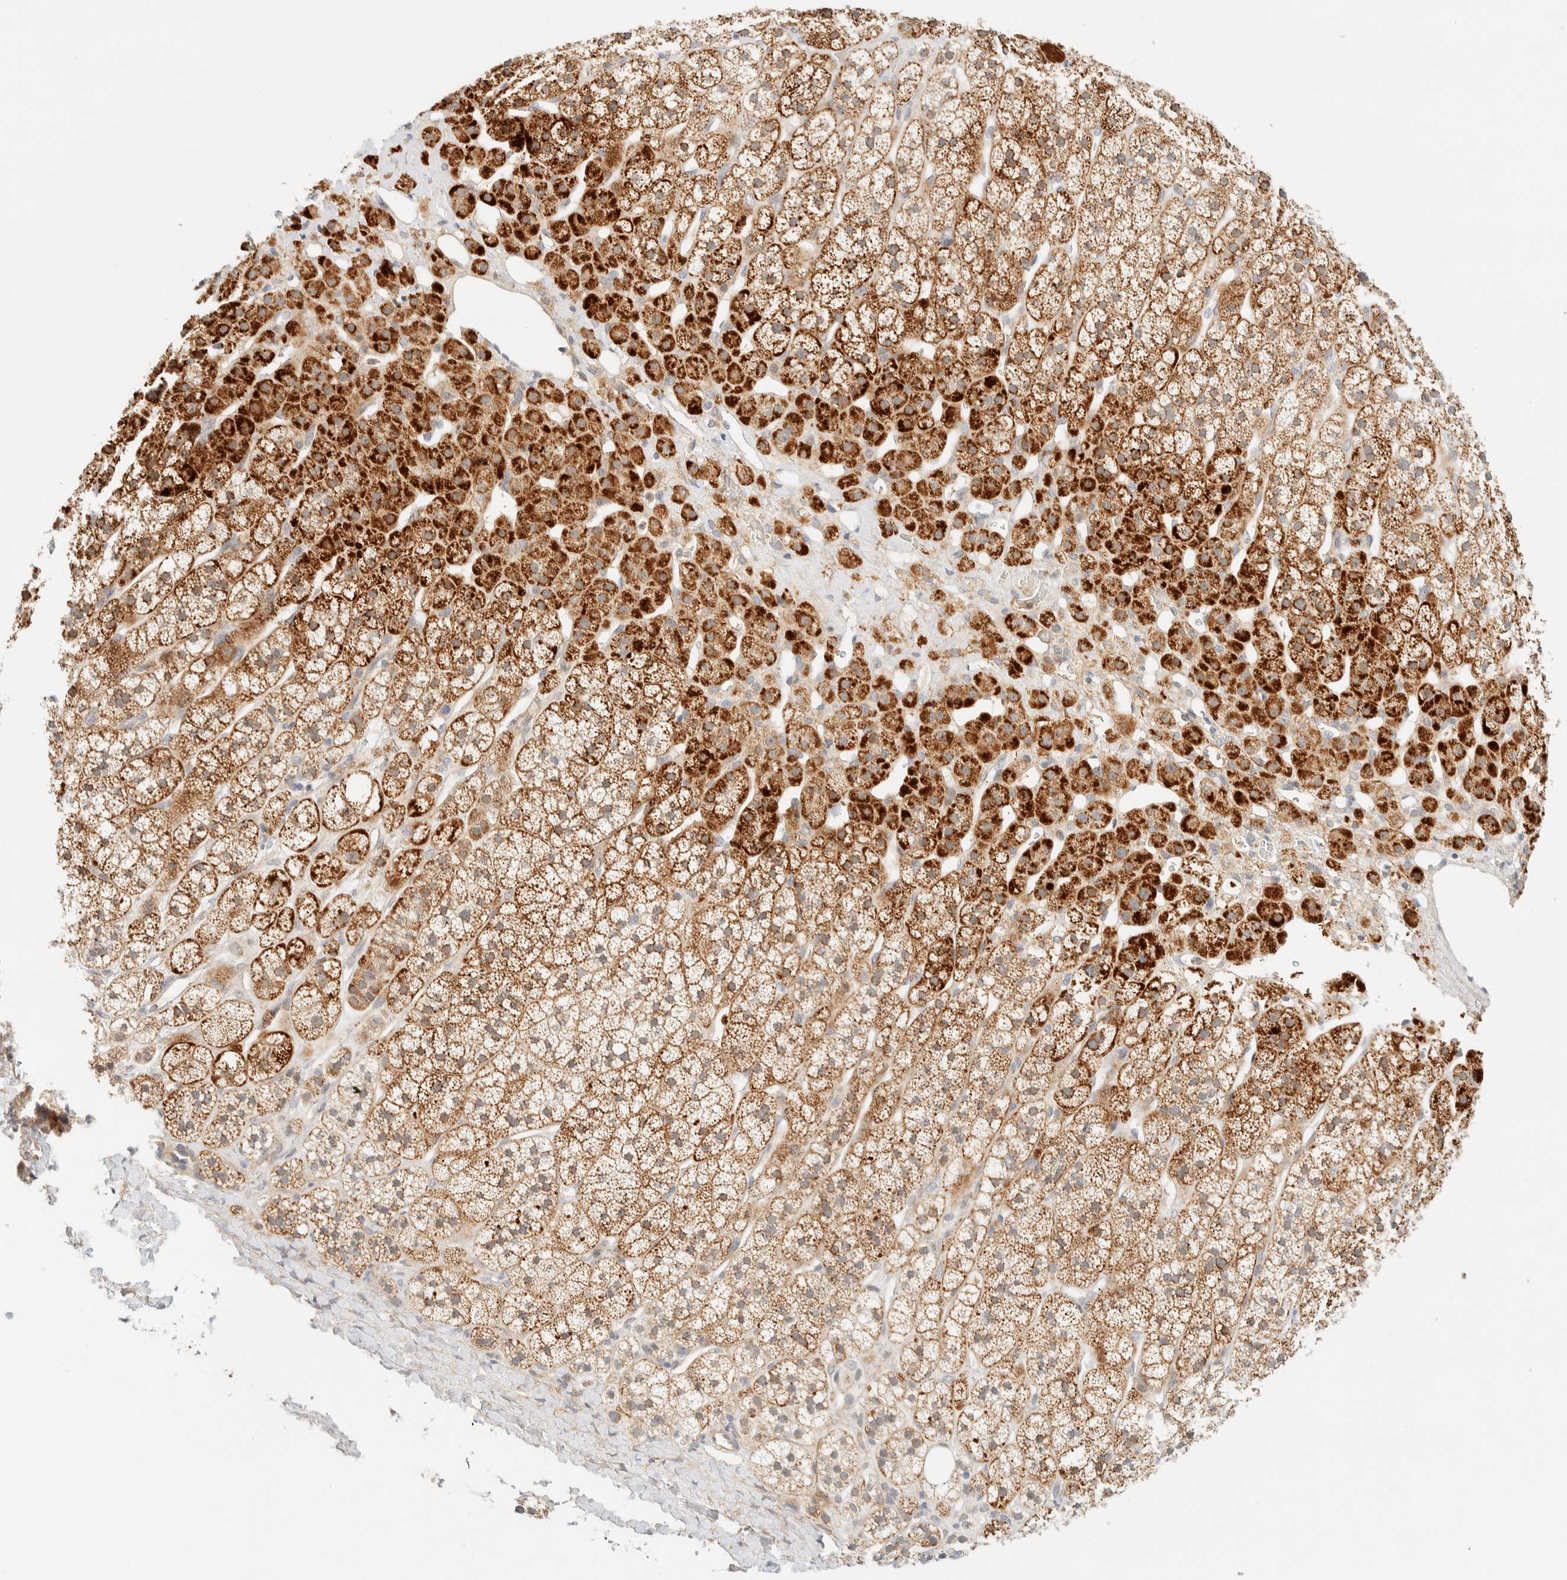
{"staining": {"intensity": "strong", "quantity": ">75%", "location": "cytoplasmic/membranous"}, "tissue": "adrenal gland", "cell_type": "Glandular cells", "image_type": "normal", "snomed": [{"axis": "morphology", "description": "Normal tissue, NOS"}, {"axis": "topography", "description": "Adrenal gland"}], "caption": "Immunohistochemistry (IHC) of normal adrenal gland shows high levels of strong cytoplasmic/membranous positivity in about >75% of glandular cells.", "gene": "TNK1", "patient": {"sex": "male", "age": 56}}